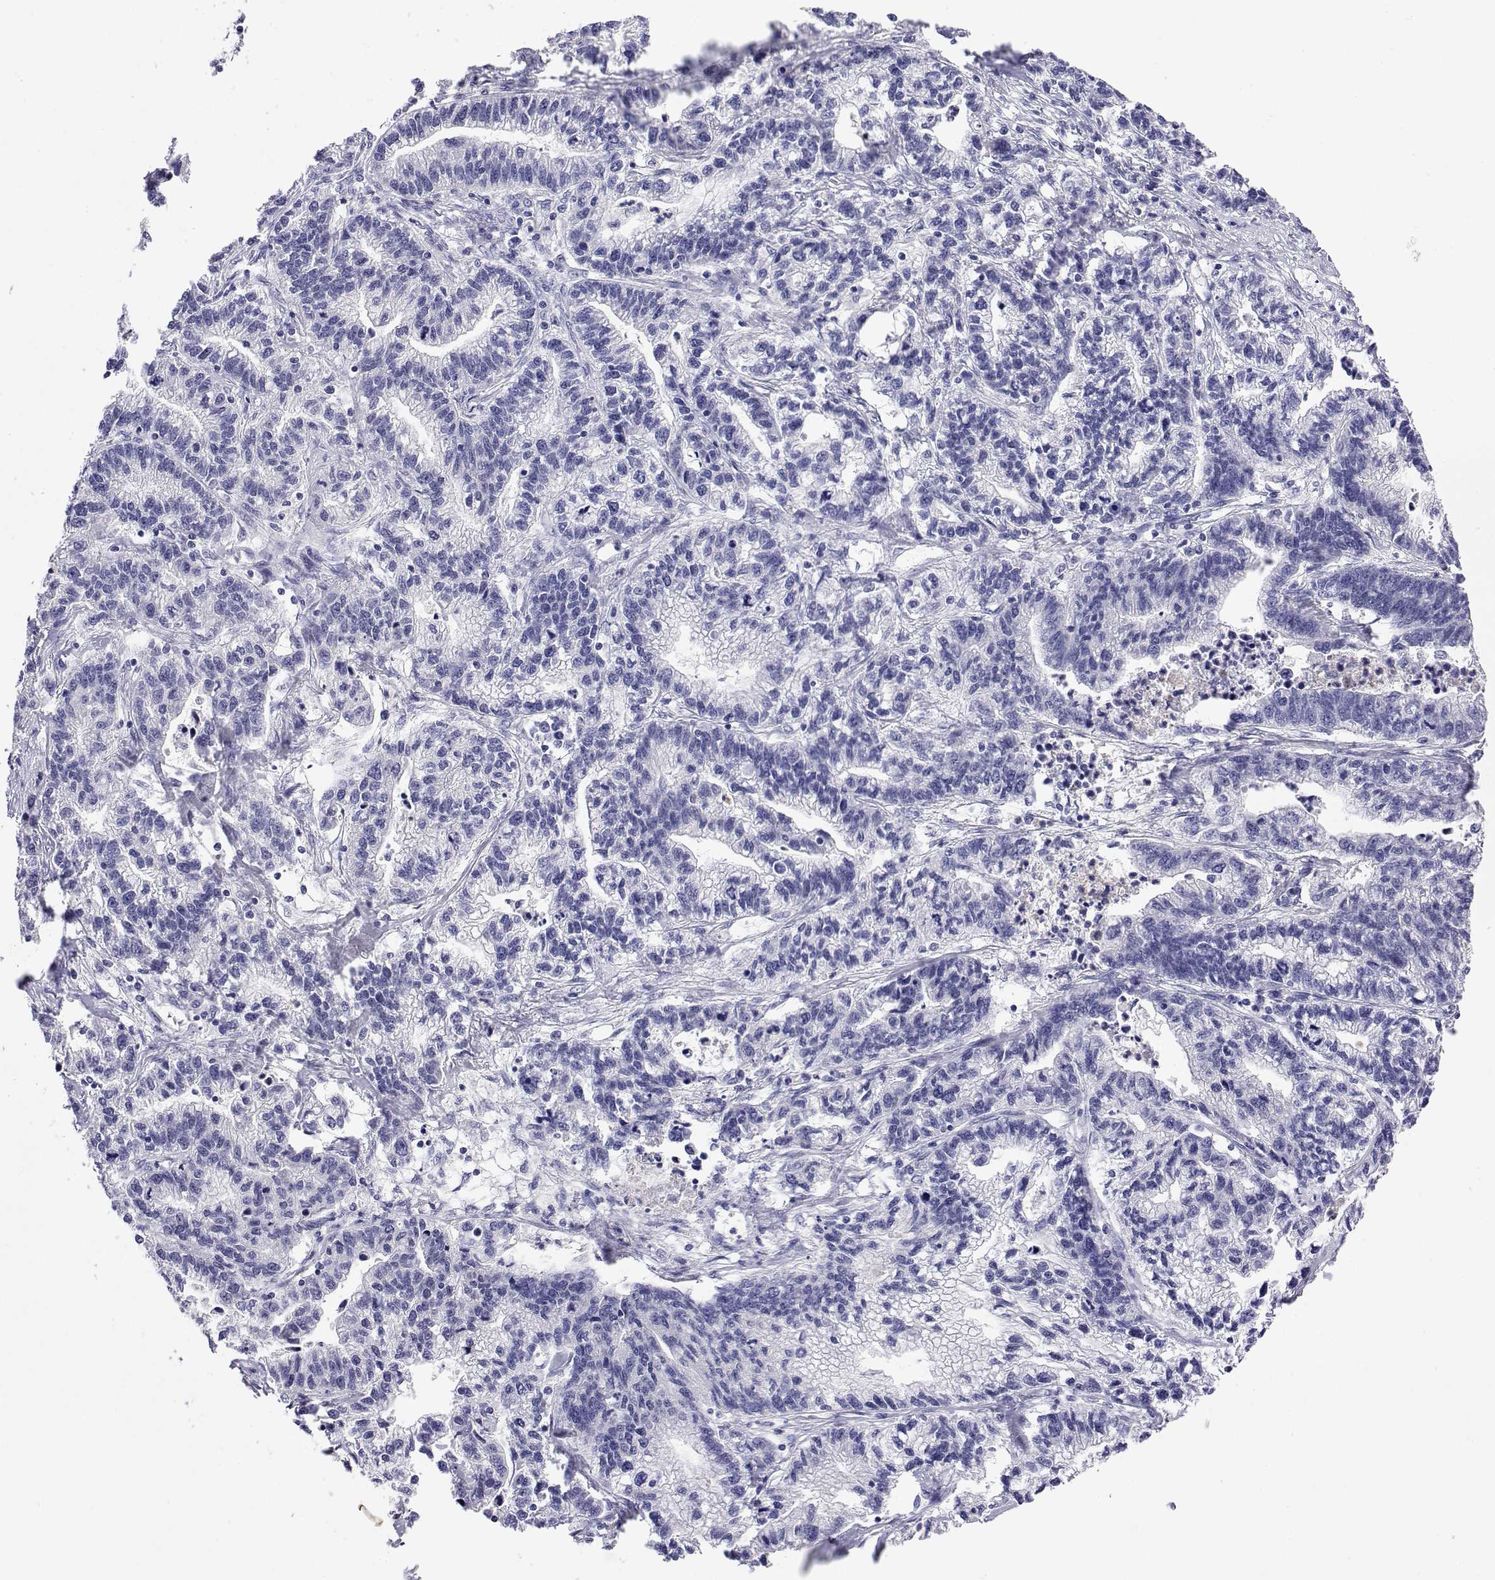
{"staining": {"intensity": "negative", "quantity": "none", "location": "none"}, "tissue": "stomach cancer", "cell_type": "Tumor cells", "image_type": "cancer", "snomed": [{"axis": "morphology", "description": "Adenocarcinoma, NOS"}, {"axis": "topography", "description": "Stomach"}], "caption": "Immunohistochemical staining of human adenocarcinoma (stomach) reveals no significant staining in tumor cells.", "gene": "GGACT", "patient": {"sex": "male", "age": 83}}